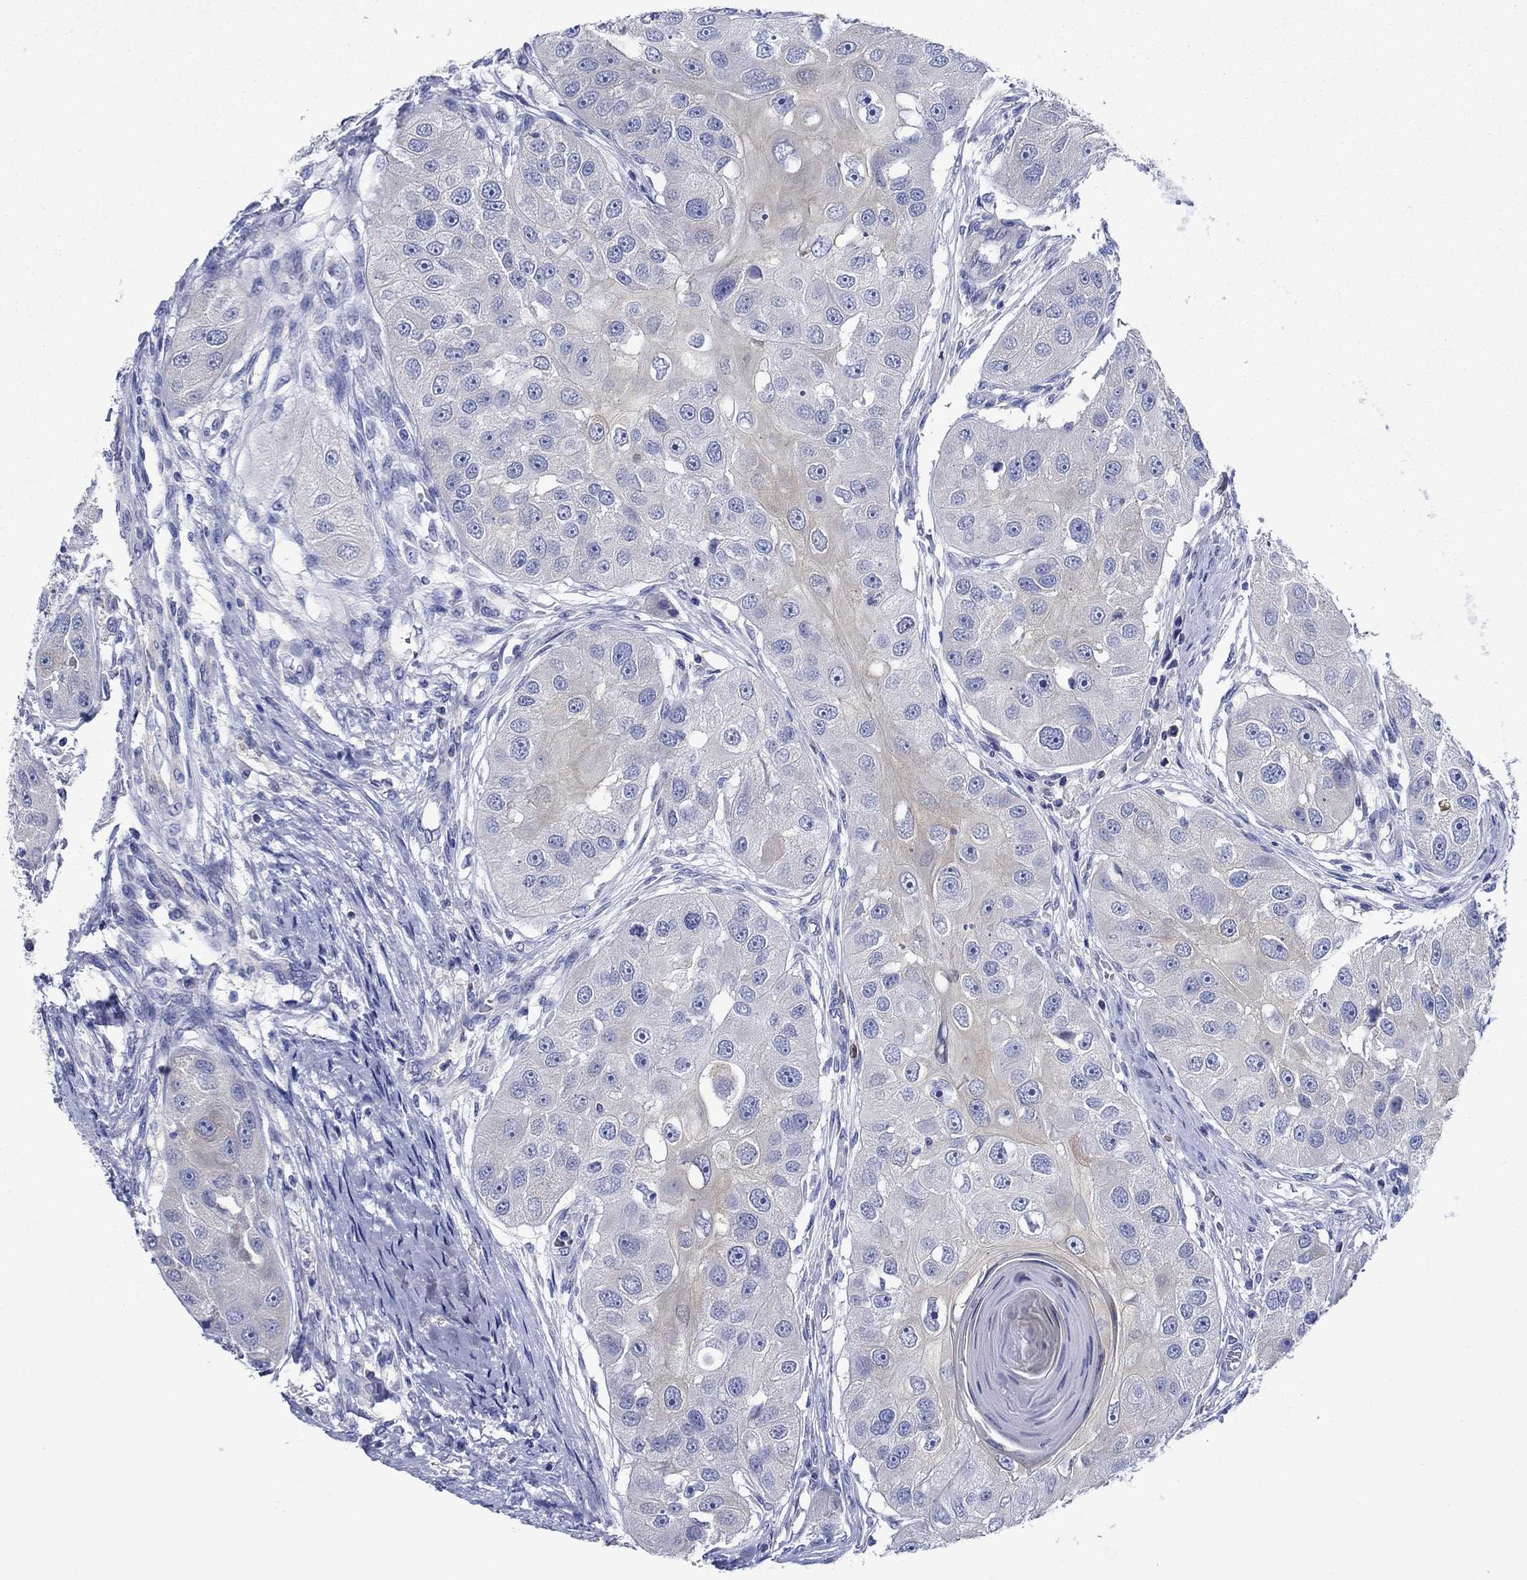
{"staining": {"intensity": "weak", "quantity": "25%-75%", "location": "cytoplasmic/membranous"}, "tissue": "head and neck cancer", "cell_type": "Tumor cells", "image_type": "cancer", "snomed": [{"axis": "morphology", "description": "Normal tissue, NOS"}, {"axis": "morphology", "description": "Squamous cell carcinoma, NOS"}, {"axis": "topography", "description": "Skeletal muscle"}, {"axis": "topography", "description": "Head-Neck"}], "caption": "This image reveals immunohistochemistry (IHC) staining of squamous cell carcinoma (head and neck), with low weak cytoplasmic/membranous staining in about 25%-75% of tumor cells.", "gene": "TRIM16", "patient": {"sex": "male", "age": 51}}